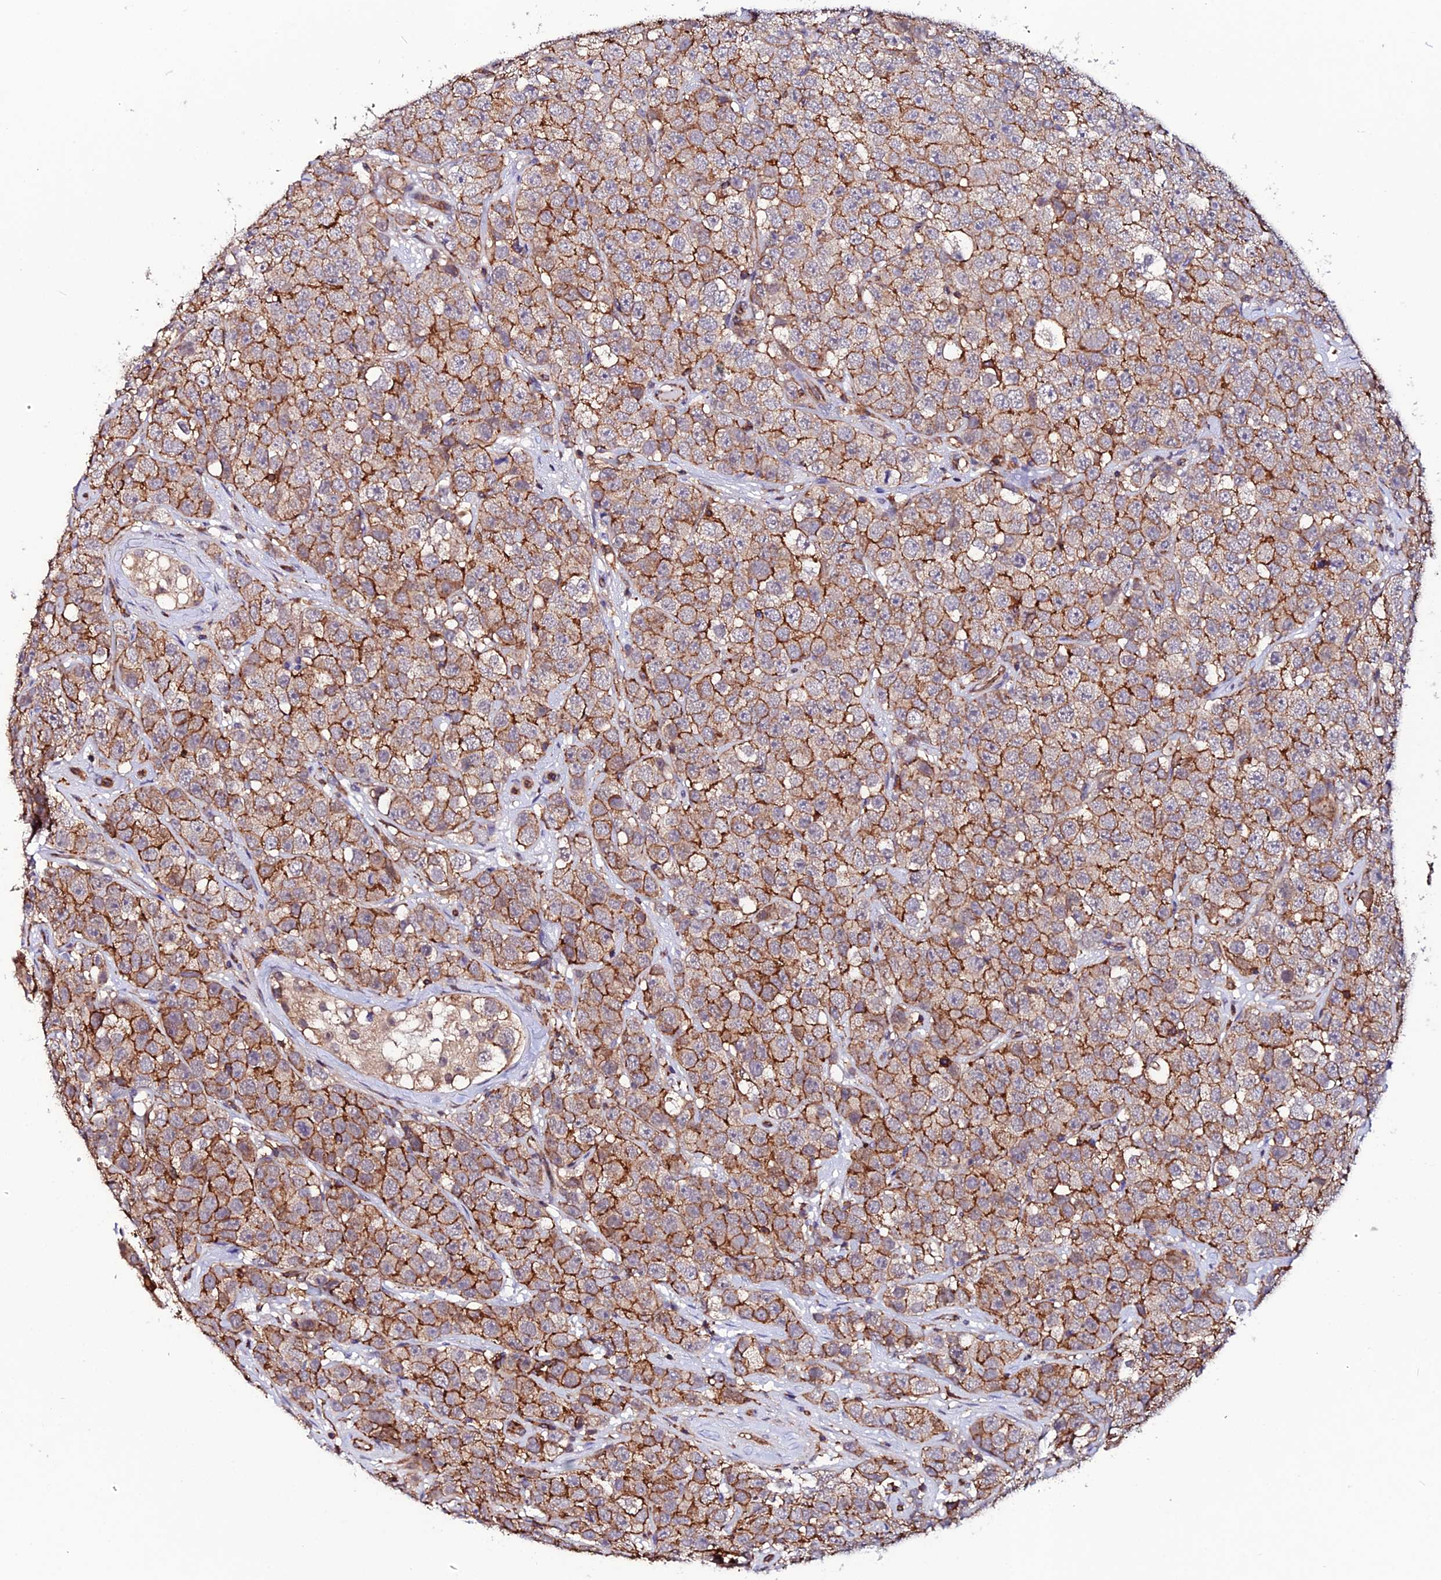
{"staining": {"intensity": "moderate", "quantity": ">75%", "location": "cytoplasmic/membranous"}, "tissue": "testis cancer", "cell_type": "Tumor cells", "image_type": "cancer", "snomed": [{"axis": "morphology", "description": "Seminoma, NOS"}, {"axis": "topography", "description": "Testis"}], "caption": "Testis seminoma stained with immunohistochemistry (IHC) displays moderate cytoplasmic/membranous staining in about >75% of tumor cells. (DAB IHC, brown staining for protein, blue staining for nuclei).", "gene": "USP17L15", "patient": {"sex": "male", "age": 28}}